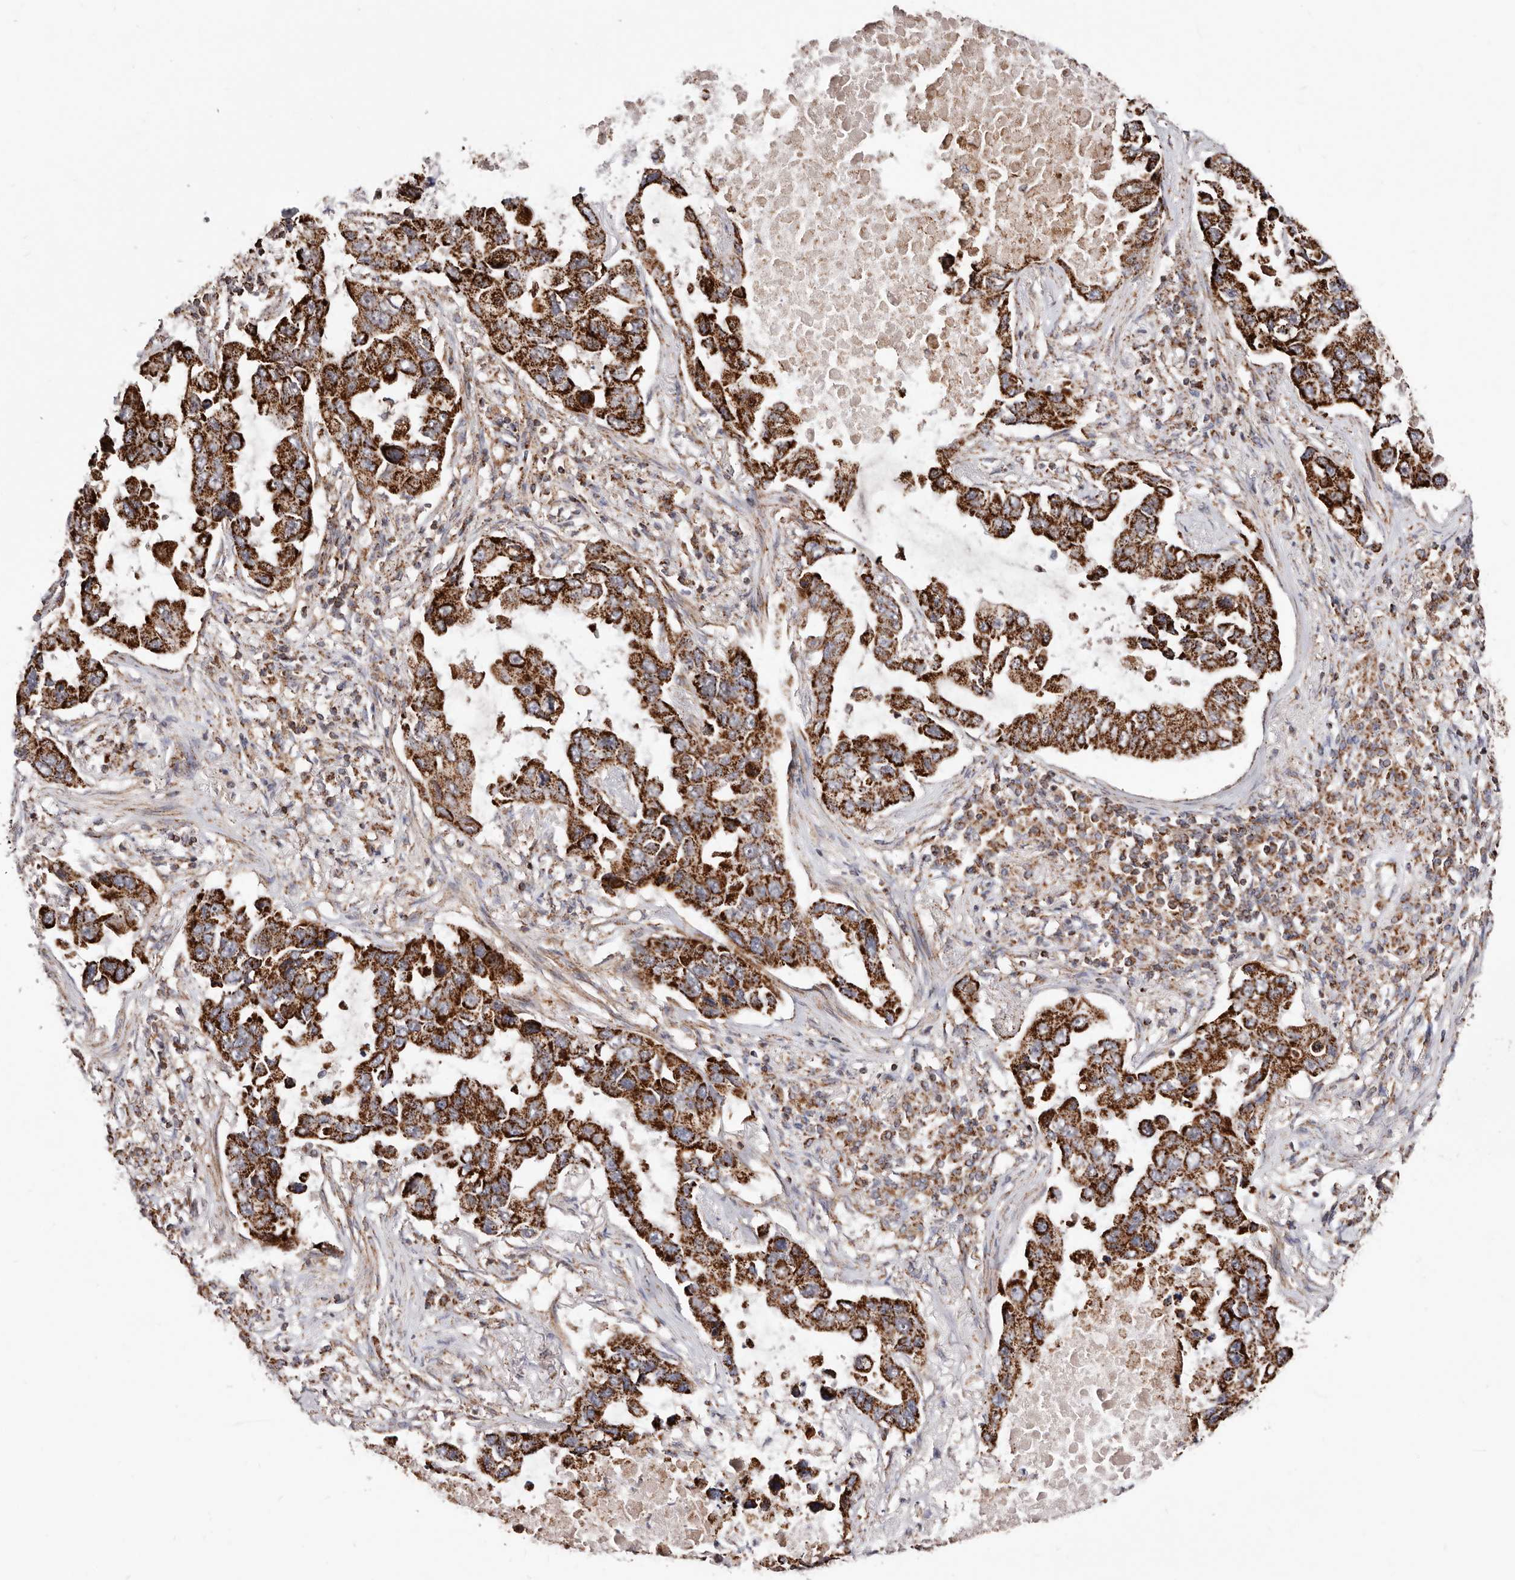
{"staining": {"intensity": "strong", "quantity": ">75%", "location": "cytoplasmic/membranous"}, "tissue": "lung cancer", "cell_type": "Tumor cells", "image_type": "cancer", "snomed": [{"axis": "morphology", "description": "Adenocarcinoma, NOS"}, {"axis": "topography", "description": "Lung"}], "caption": "About >75% of tumor cells in human lung cancer display strong cytoplasmic/membranous protein expression as visualized by brown immunohistochemical staining.", "gene": "PRKACB", "patient": {"sex": "male", "age": 64}}